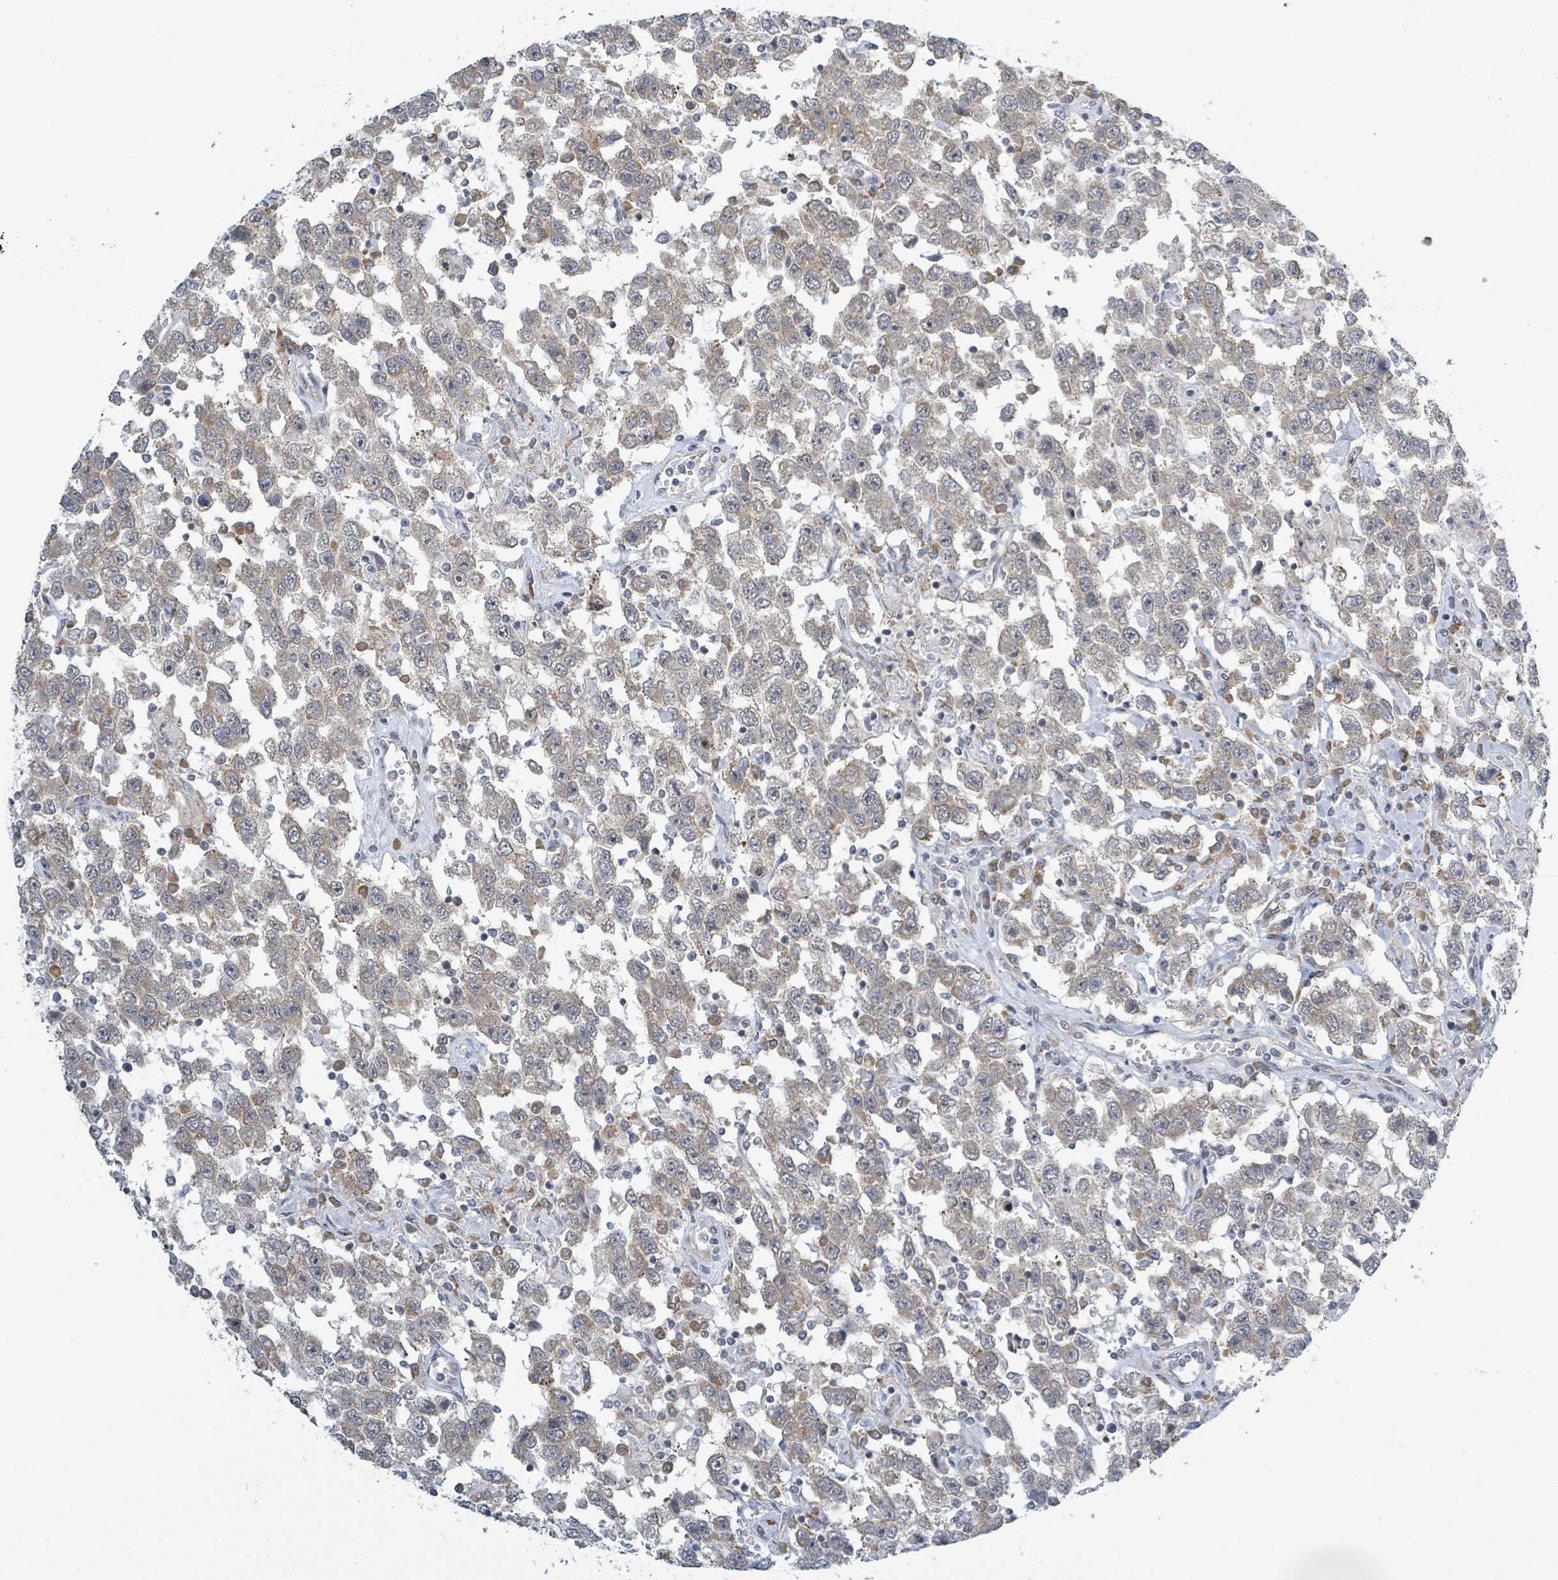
{"staining": {"intensity": "weak", "quantity": "25%-75%", "location": "cytoplasmic/membranous"}, "tissue": "testis cancer", "cell_type": "Tumor cells", "image_type": "cancer", "snomed": [{"axis": "morphology", "description": "Seminoma, NOS"}, {"axis": "topography", "description": "Testis"}], "caption": "DAB immunohistochemical staining of human testis cancer (seminoma) shows weak cytoplasmic/membranous protein staining in about 25%-75% of tumor cells.", "gene": "RPL32", "patient": {"sex": "male", "age": 41}}